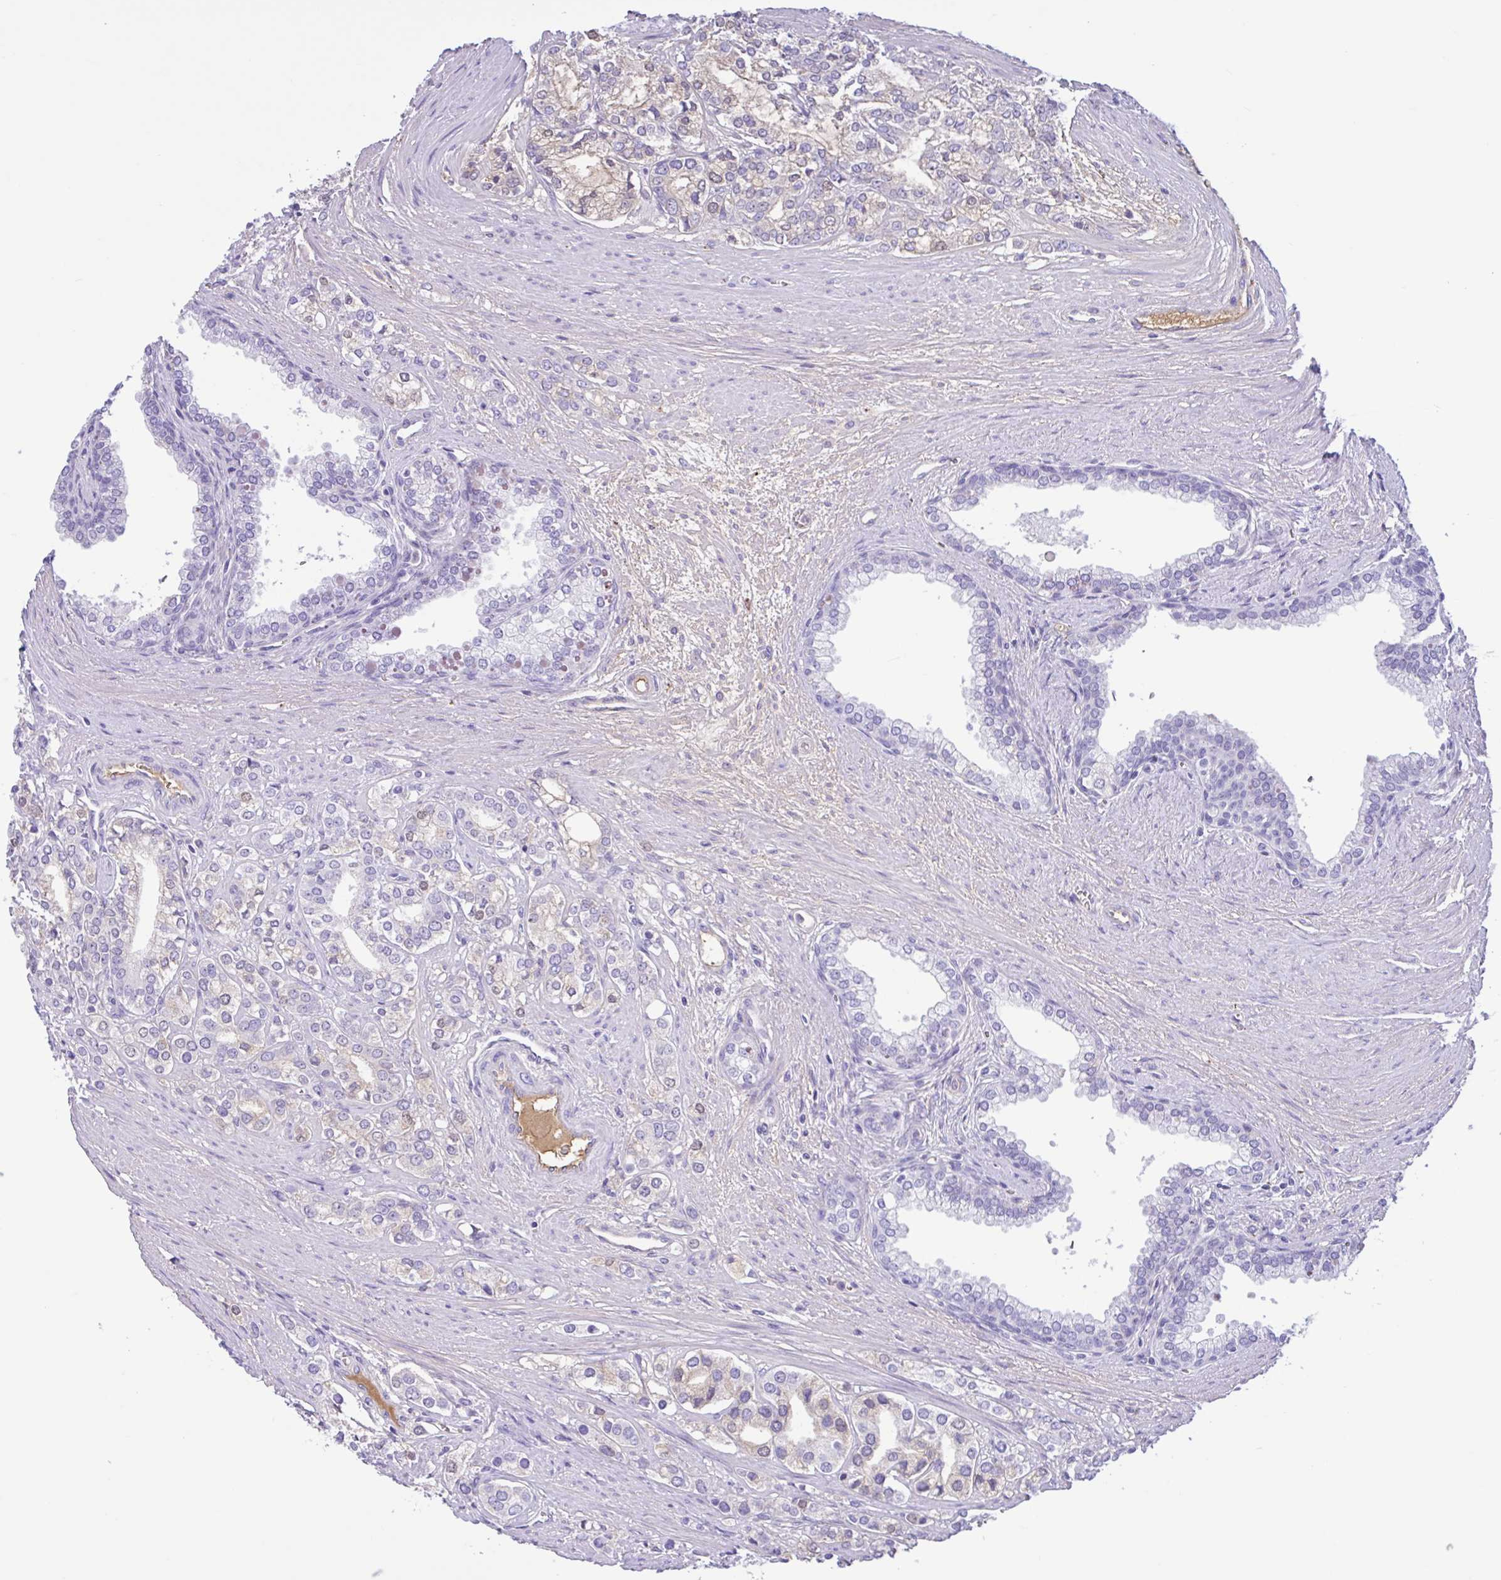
{"staining": {"intensity": "weak", "quantity": "<25%", "location": "cytoplasmic/membranous"}, "tissue": "prostate cancer", "cell_type": "Tumor cells", "image_type": "cancer", "snomed": [{"axis": "morphology", "description": "Adenocarcinoma, High grade"}, {"axis": "topography", "description": "Prostate"}], "caption": "A high-resolution image shows immunohistochemistry staining of prostate high-grade adenocarcinoma, which demonstrates no significant expression in tumor cells.", "gene": "LARGE2", "patient": {"sex": "male", "age": 58}}